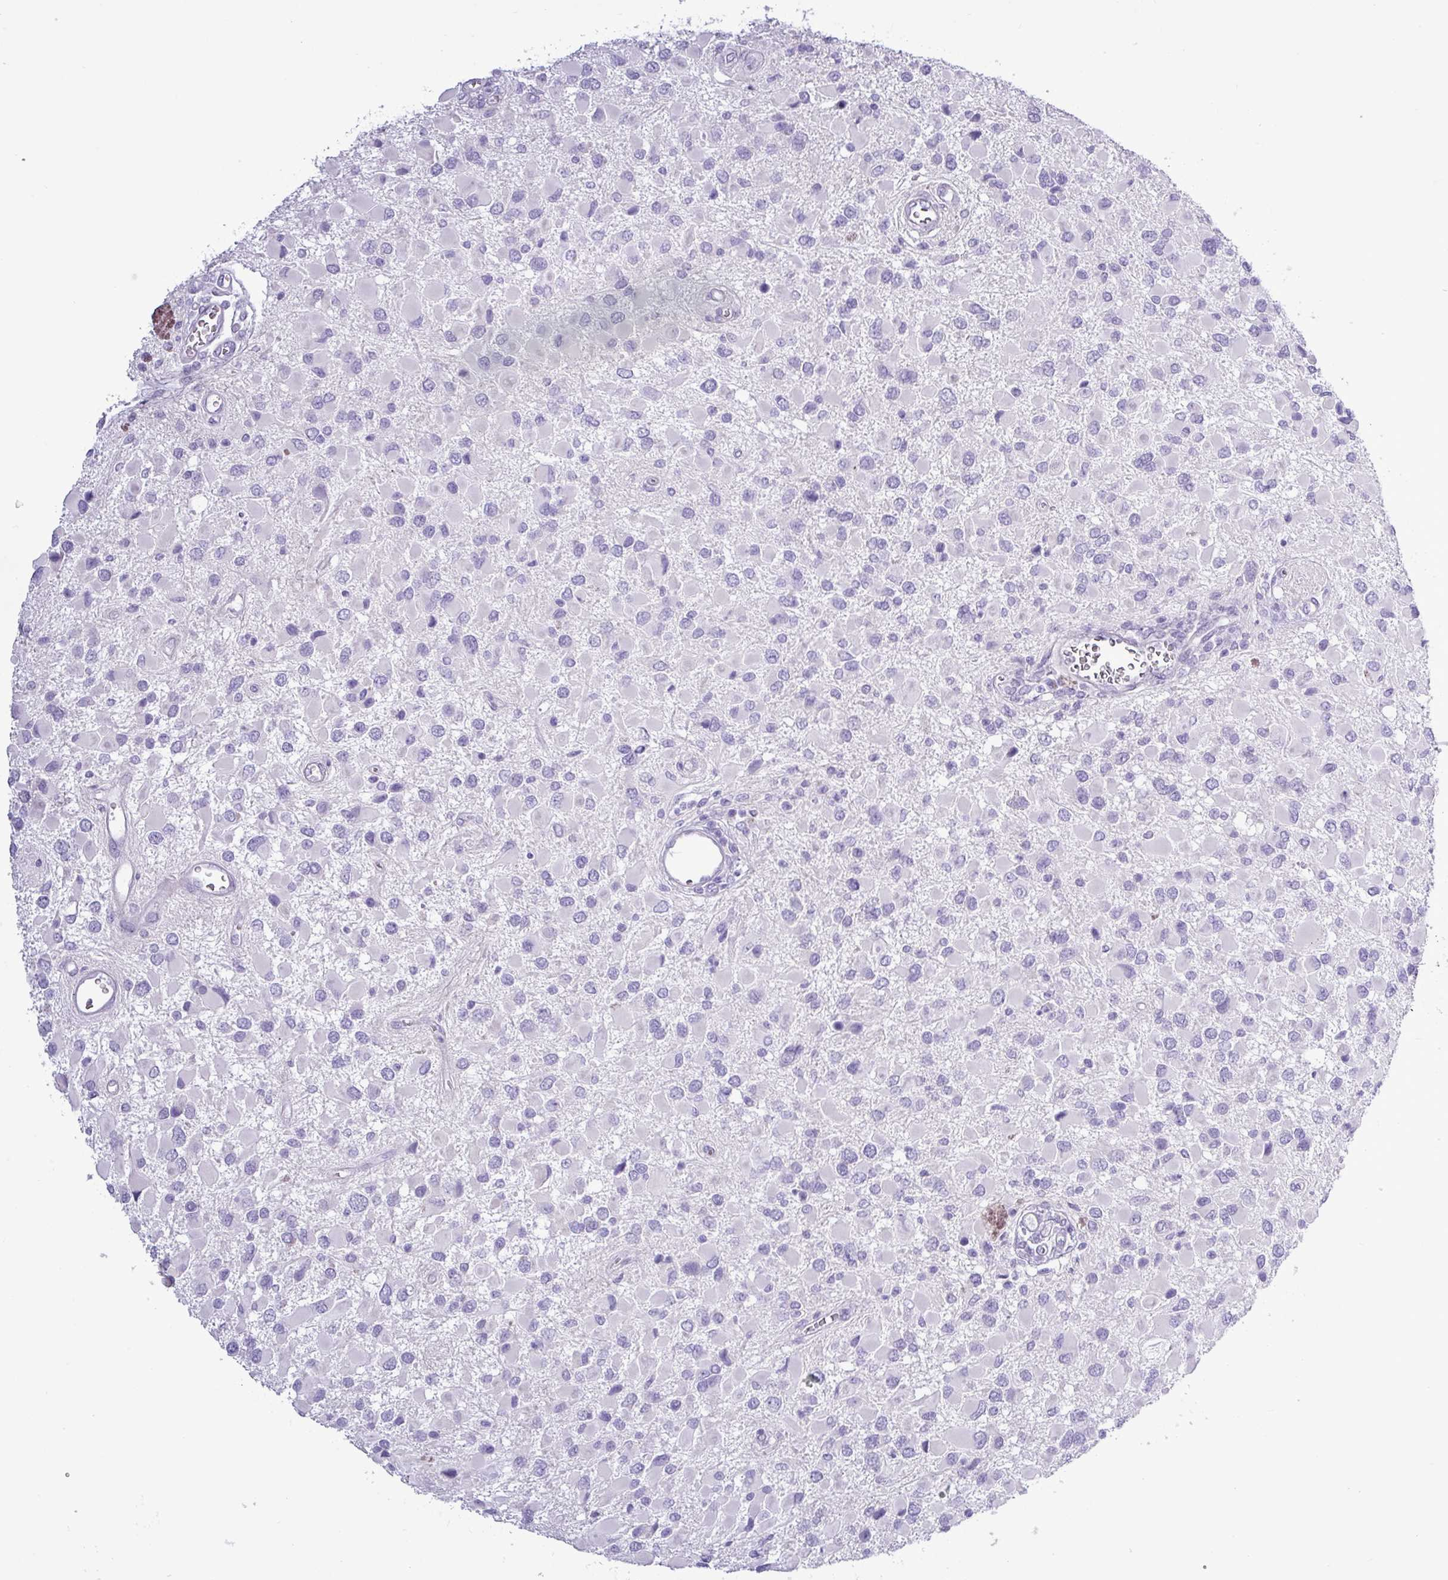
{"staining": {"intensity": "negative", "quantity": "none", "location": "none"}, "tissue": "glioma", "cell_type": "Tumor cells", "image_type": "cancer", "snomed": [{"axis": "morphology", "description": "Glioma, malignant, High grade"}, {"axis": "topography", "description": "Brain"}], "caption": "Tumor cells show no significant protein positivity in glioma.", "gene": "ALDH3A1", "patient": {"sex": "male", "age": 53}}